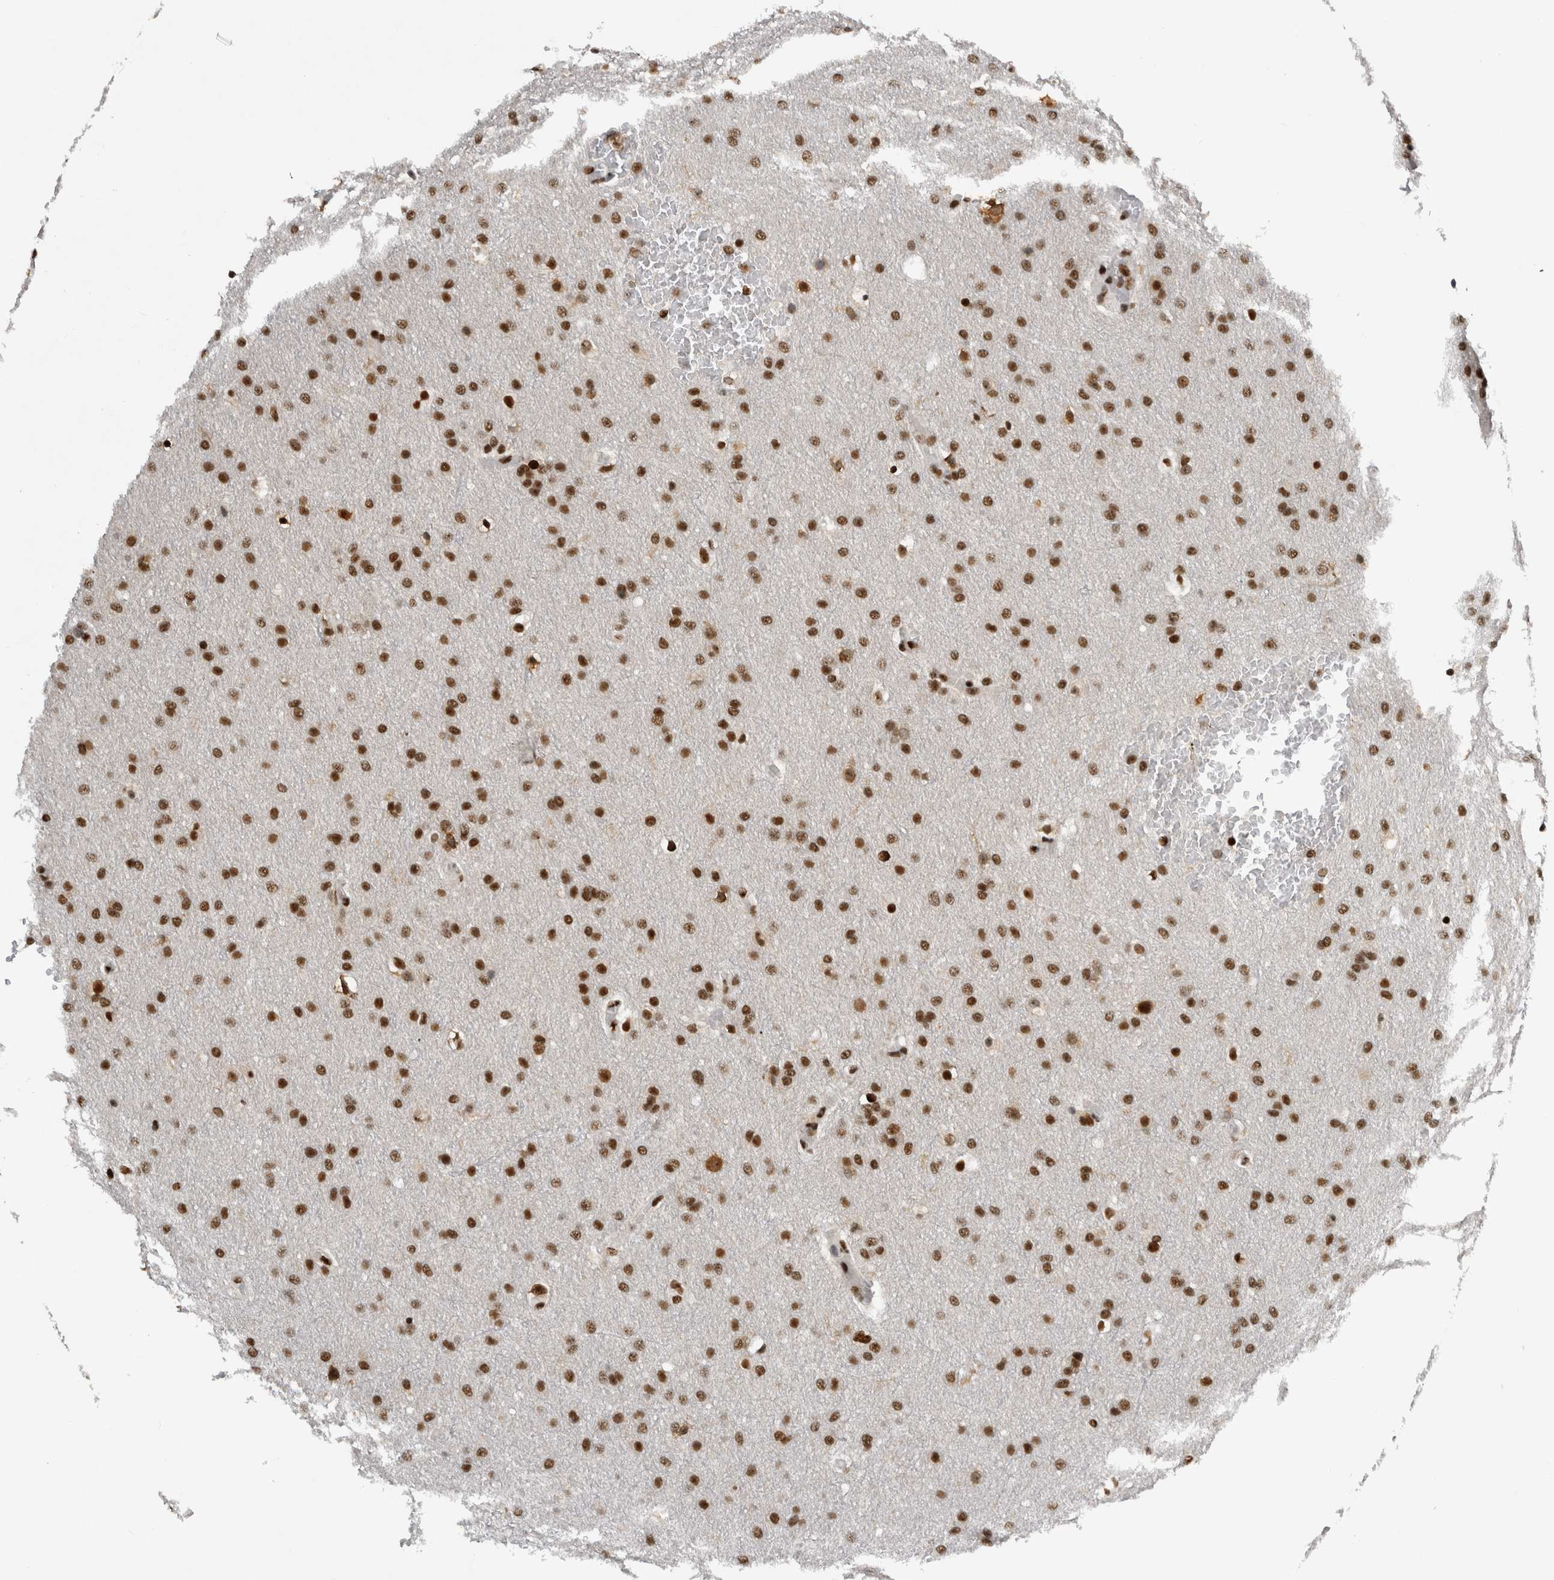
{"staining": {"intensity": "strong", "quantity": ">75%", "location": "nuclear"}, "tissue": "glioma", "cell_type": "Tumor cells", "image_type": "cancer", "snomed": [{"axis": "morphology", "description": "Glioma, malignant, Low grade"}, {"axis": "topography", "description": "Brain"}], "caption": "Glioma stained for a protein (brown) exhibits strong nuclear positive staining in about >75% of tumor cells.", "gene": "ZSCAN2", "patient": {"sex": "female", "age": 37}}